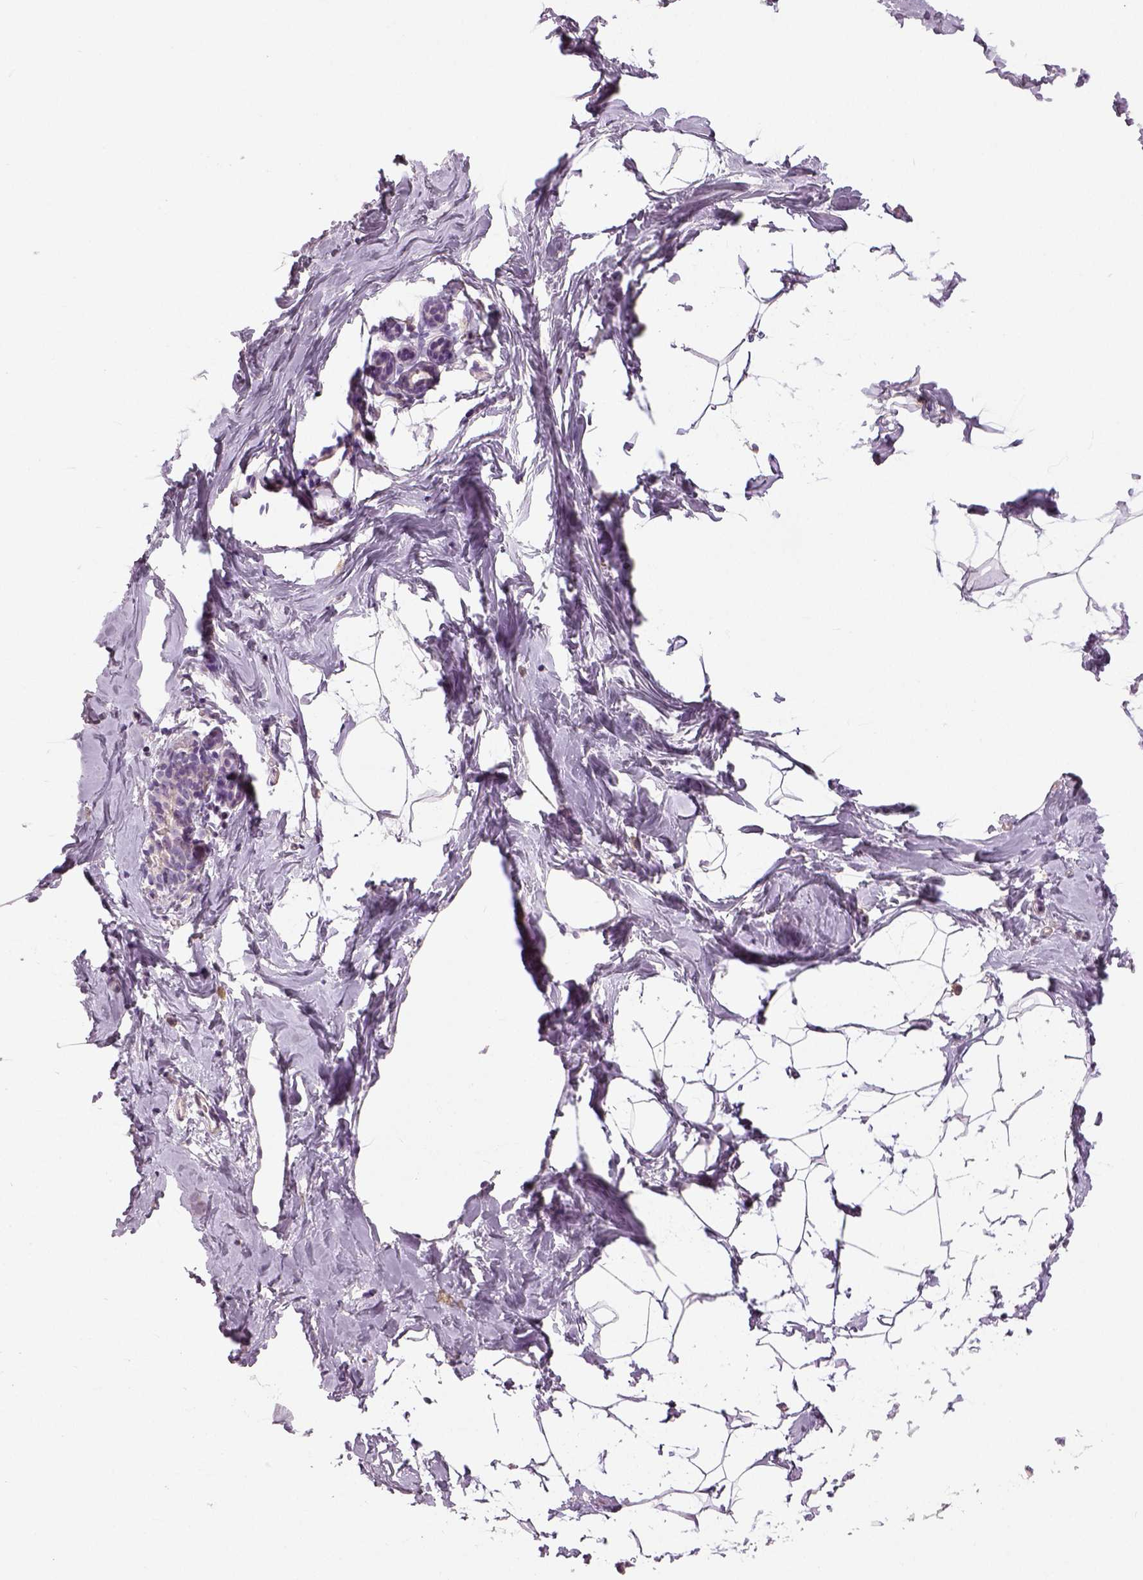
{"staining": {"intensity": "negative", "quantity": "none", "location": "none"}, "tissue": "breast", "cell_type": "Adipocytes", "image_type": "normal", "snomed": [{"axis": "morphology", "description": "Normal tissue, NOS"}, {"axis": "topography", "description": "Breast"}], "caption": "An IHC micrograph of normal breast is shown. There is no staining in adipocytes of breast. The staining is performed using DAB brown chromogen with nuclei counter-stained in using hematoxylin.", "gene": "NECAB1", "patient": {"sex": "female", "age": 32}}